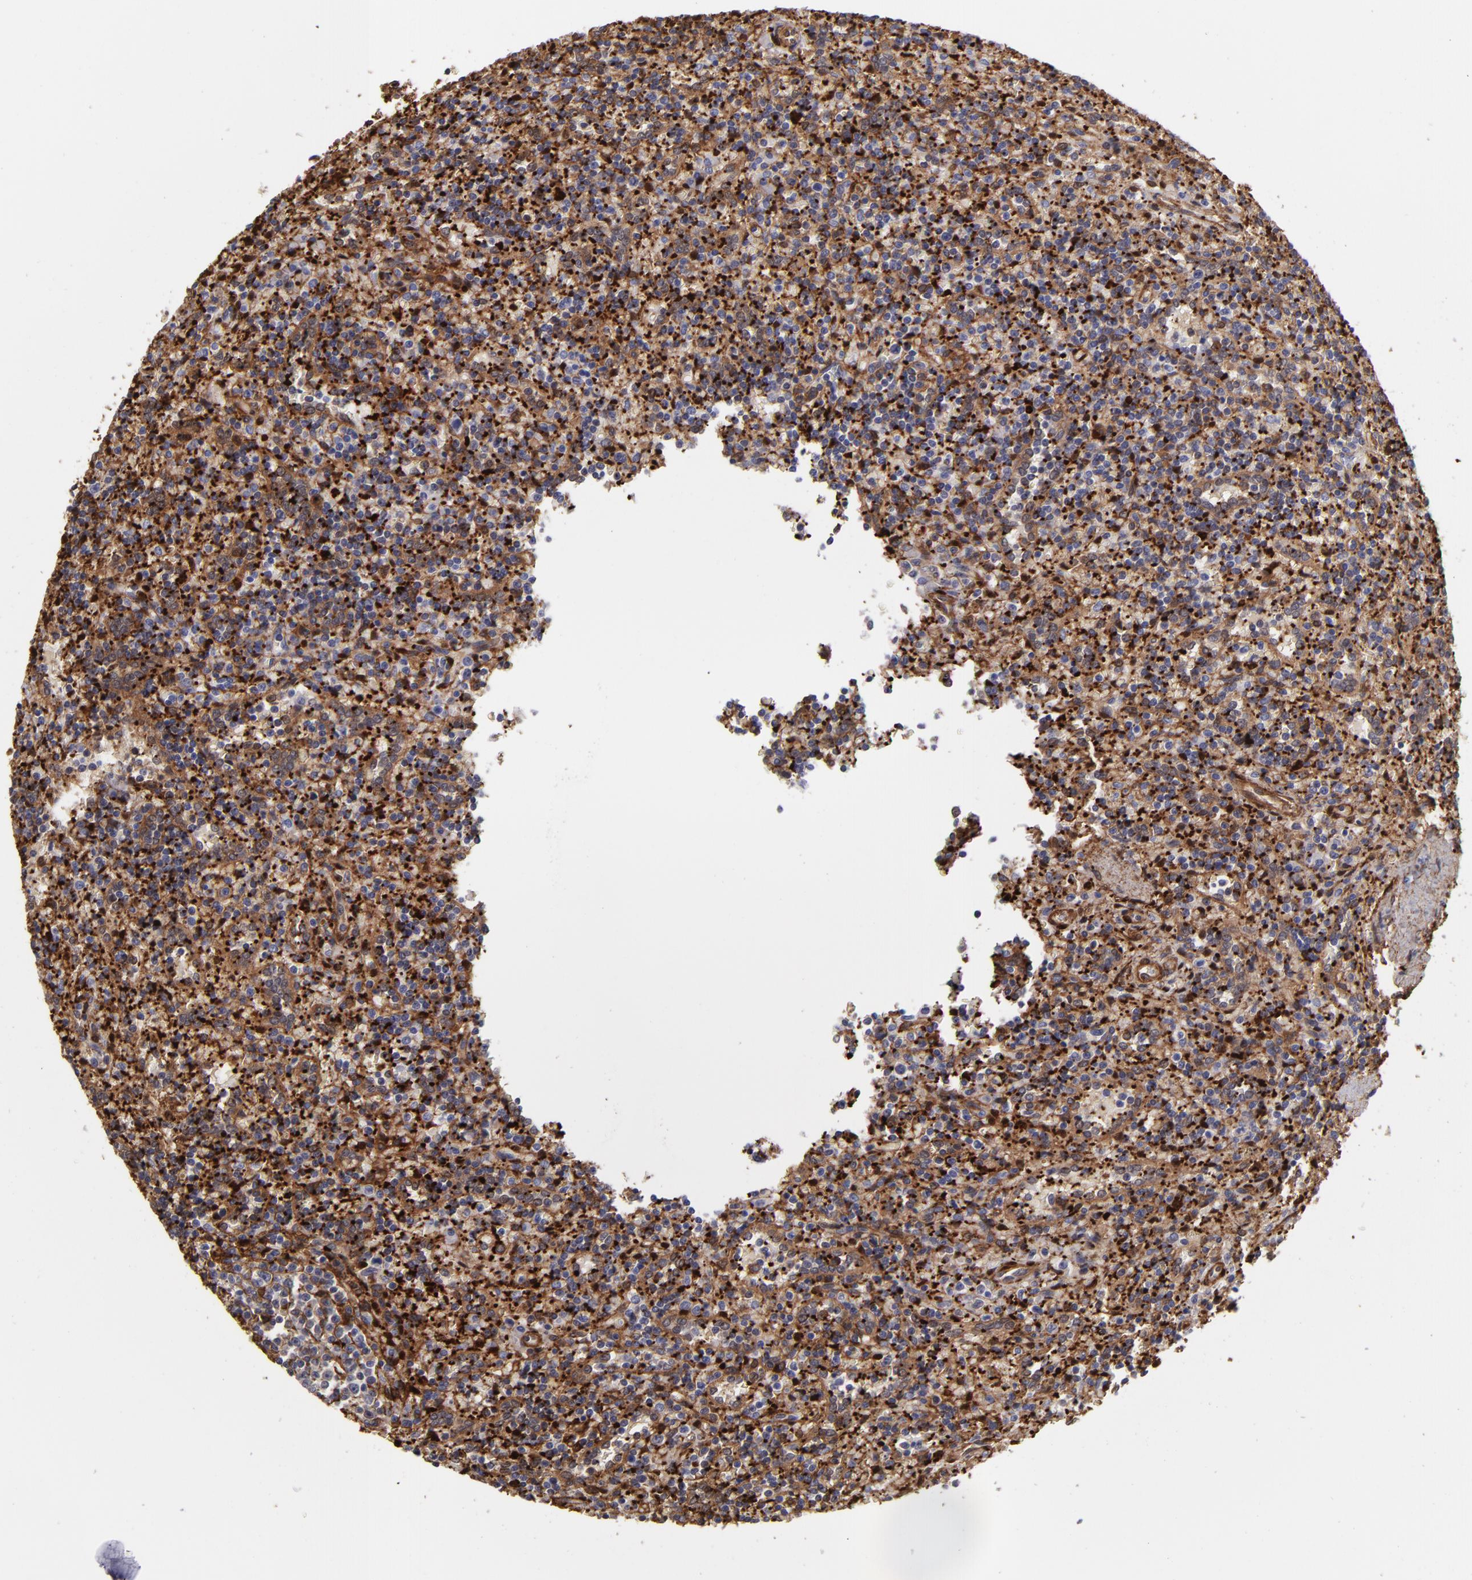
{"staining": {"intensity": "moderate", "quantity": "25%-75%", "location": "cytoplasmic/membranous"}, "tissue": "lymphoma", "cell_type": "Tumor cells", "image_type": "cancer", "snomed": [{"axis": "morphology", "description": "Malignant lymphoma, non-Hodgkin's type, Low grade"}, {"axis": "topography", "description": "Spleen"}], "caption": "There is medium levels of moderate cytoplasmic/membranous staining in tumor cells of lymphoma, as demonstrated by immunohistochemical staining (brown color).", "gene": "VCL", "patient": {"sex": "male", "age": 67}}